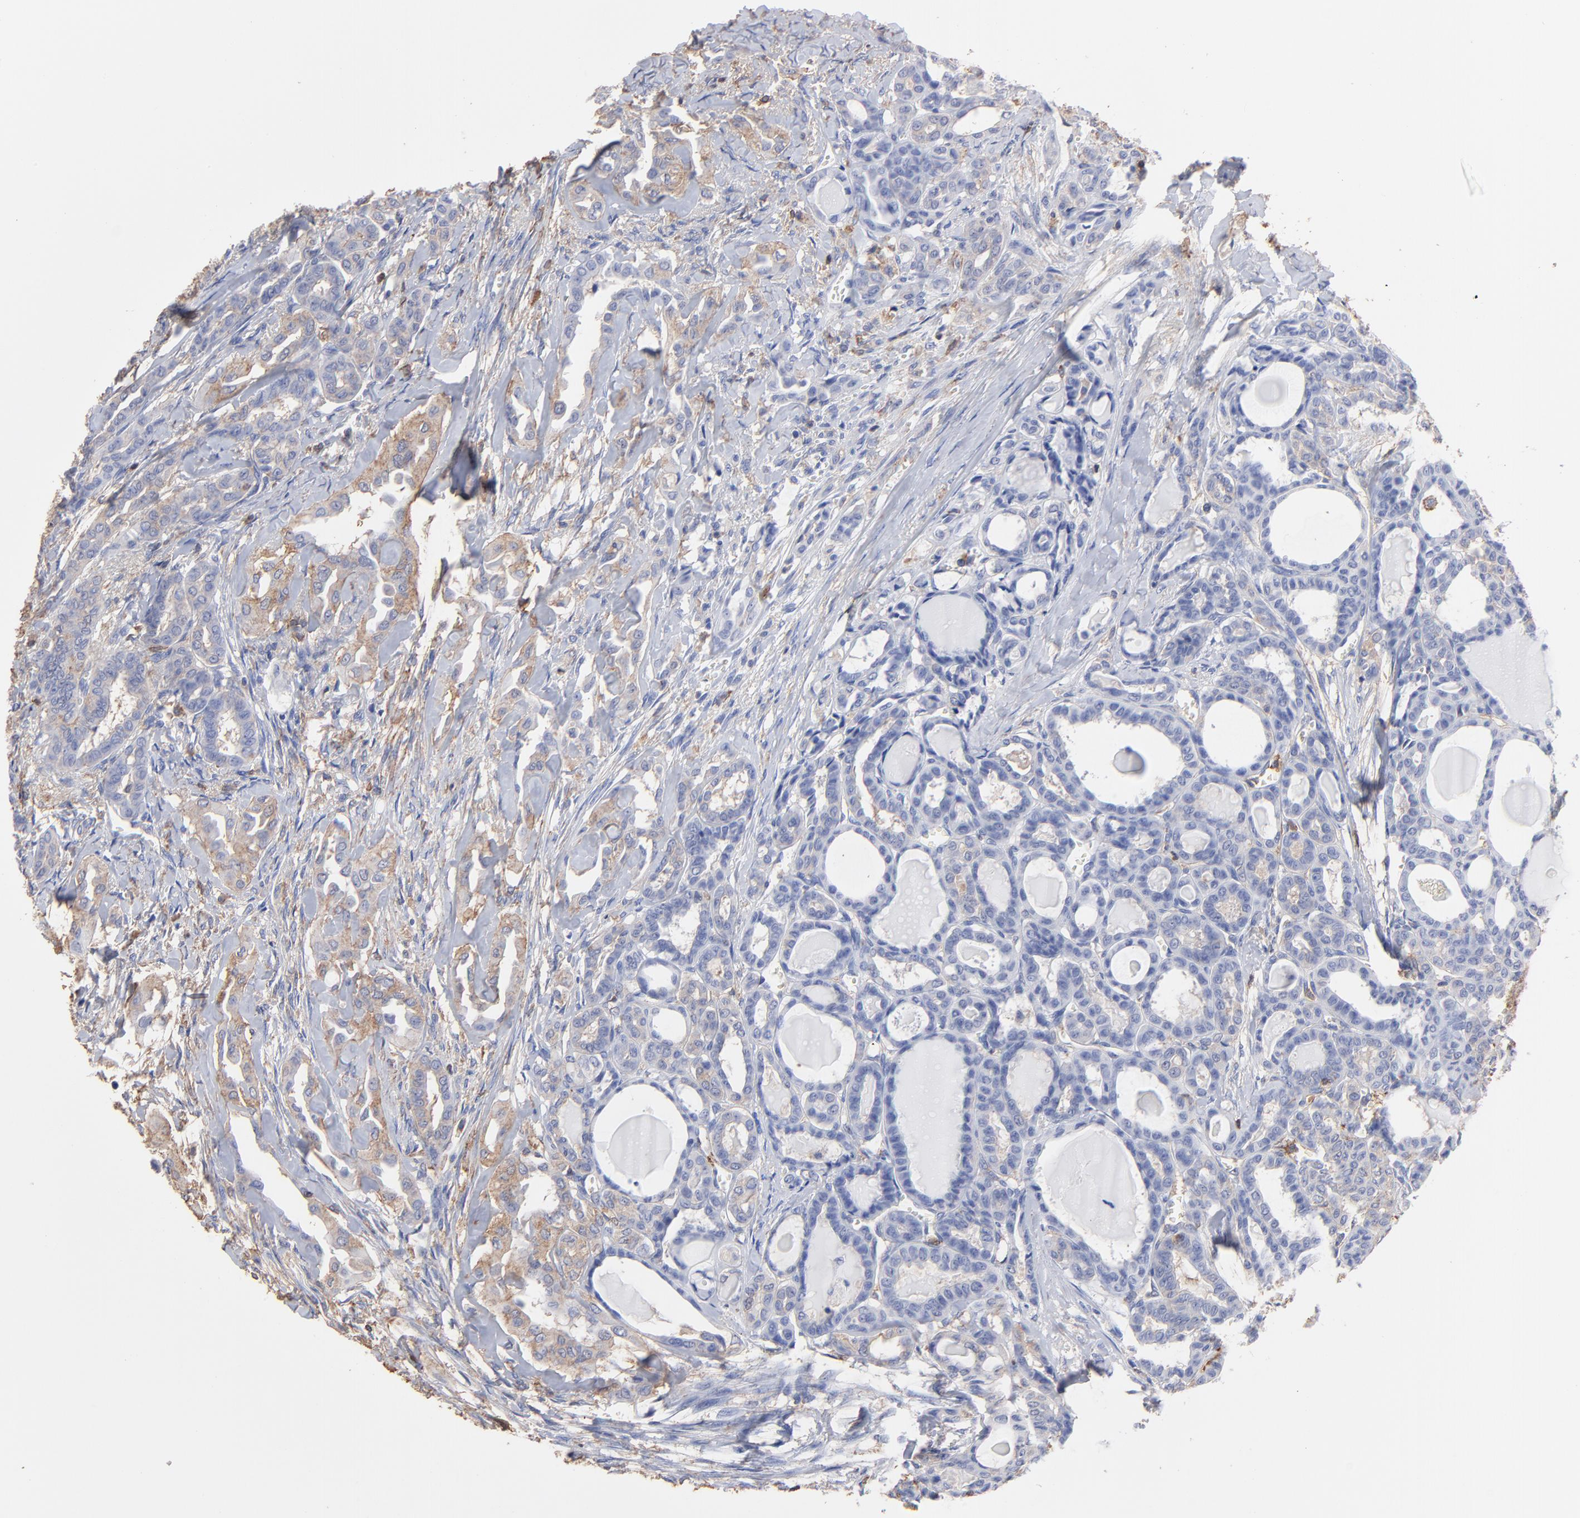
{"staining": {"intensity": "weak", "quantity": ">75%", "location": "cytoplasmic/membranous"}, "tissue": "thyroid cancer", "cell_type": "Tumor cells", "image_type": "cancer", "snomed": [{"axis": "morphology", "description": "Carcinoma, NOS"}, {"axis": "topography", "description": "Thyroid gland"}], "caption": "Immunohistochemical staining of human thyroid cancer shows weak cytoplasmic/membranous protein positivity in about >75% of tumor cells. (brown staining indicates protein expression, while blue staining denotes nuclei).", "gene": "ASL", "patient": {"sex": "female", "age": 91}}